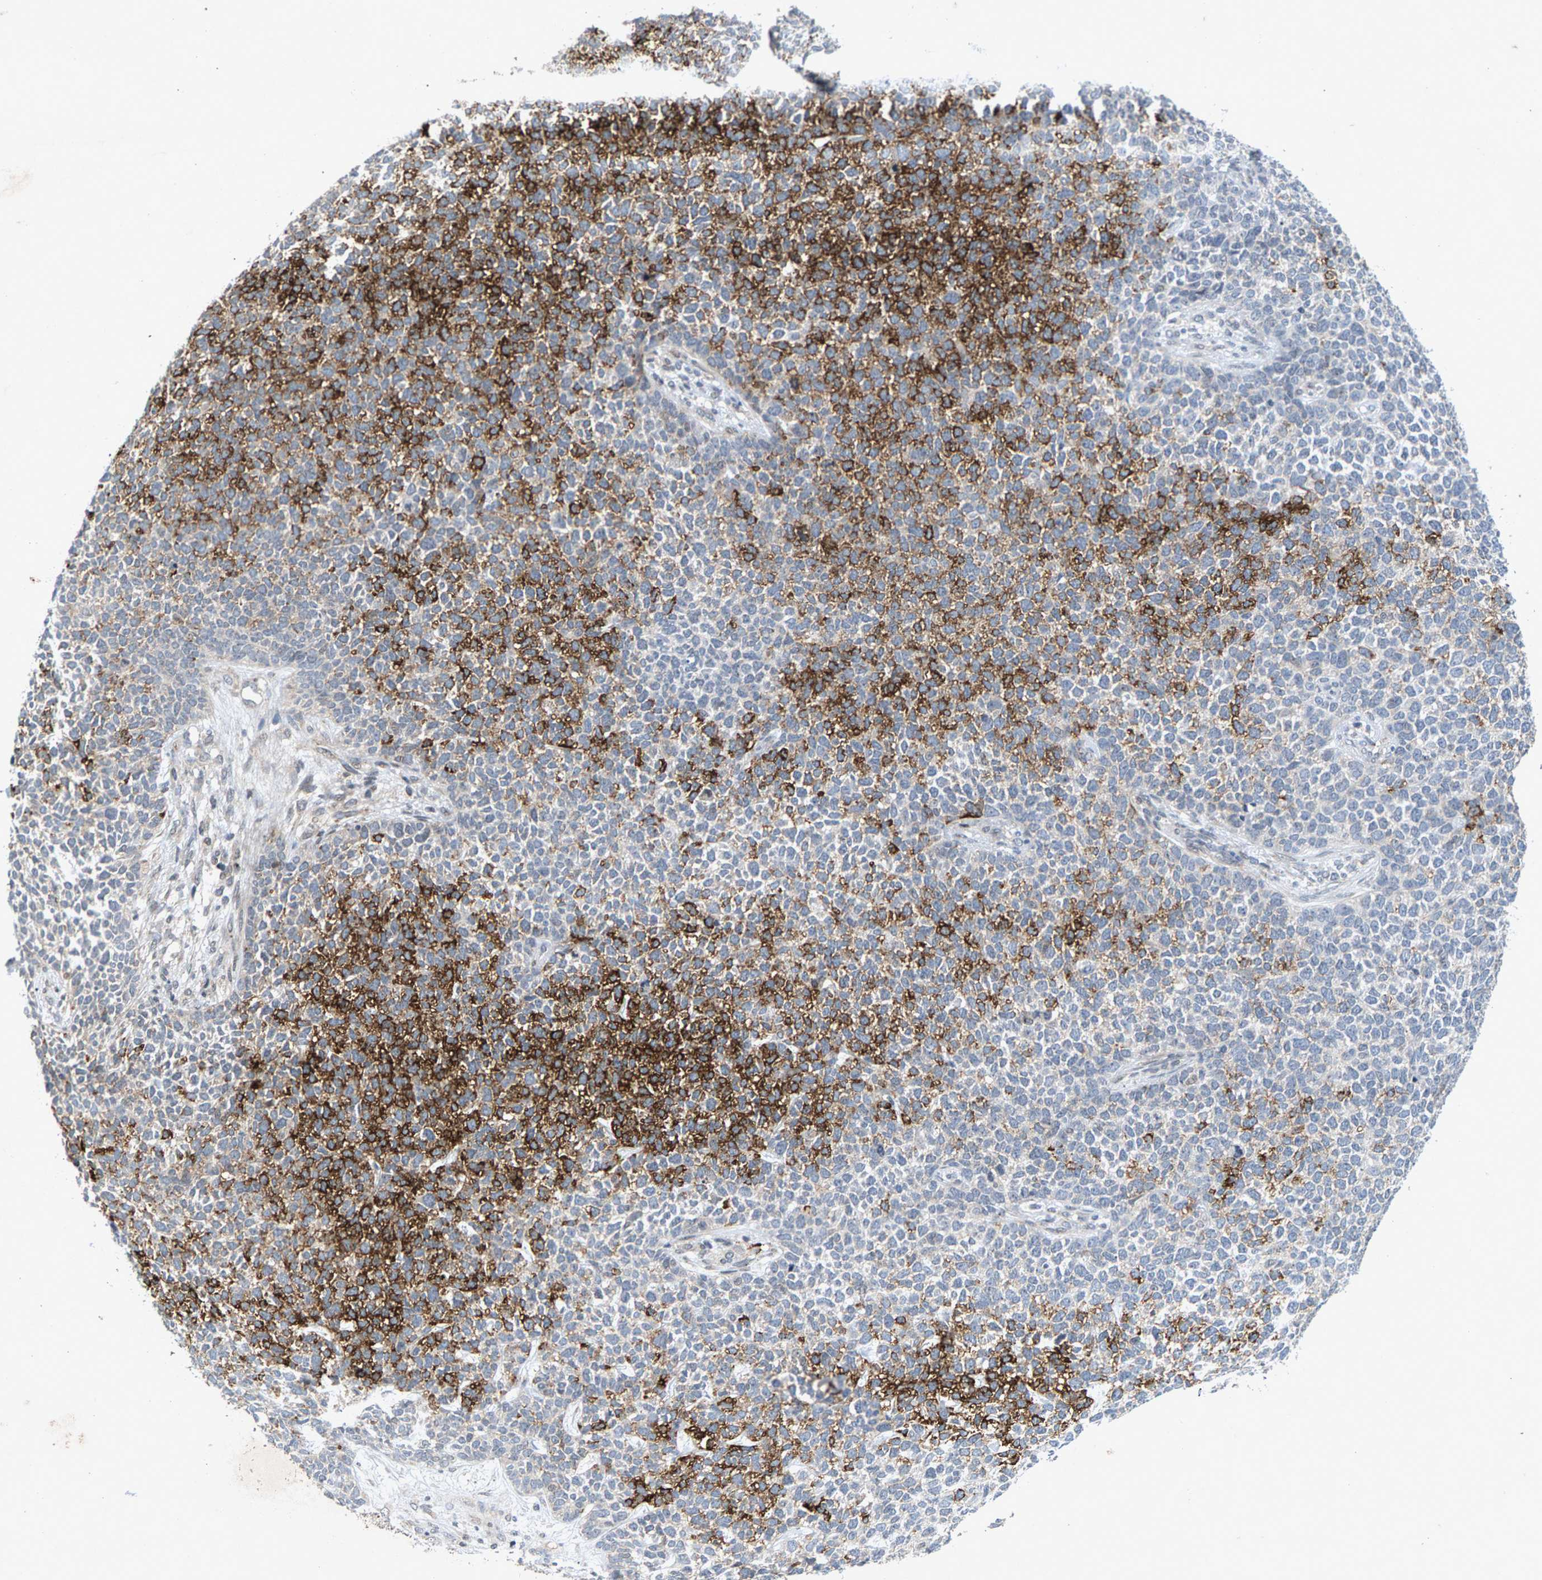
{"staining": {"intensity": "strong", "quantity": "25%-75%", "location": "cytoplasmic/membranous"}, "tissue": "skin cancer", "cell_type": "Tumor cells", "image_type": "cancer", "snomed": [{"axis": "morphology", "description": "Basal cell carcinoma"}, {"axis": "topography", "description": "Skin"}], "caption": "Skin basal cell carcinoma stained with immunohistochemistry (IHC) displays strong cytoplasmic/membranous expression in approximately 25%-75% of tumor cells.", "gene": "ZPR1", "patient": {"sex": "female", "age": 84}}